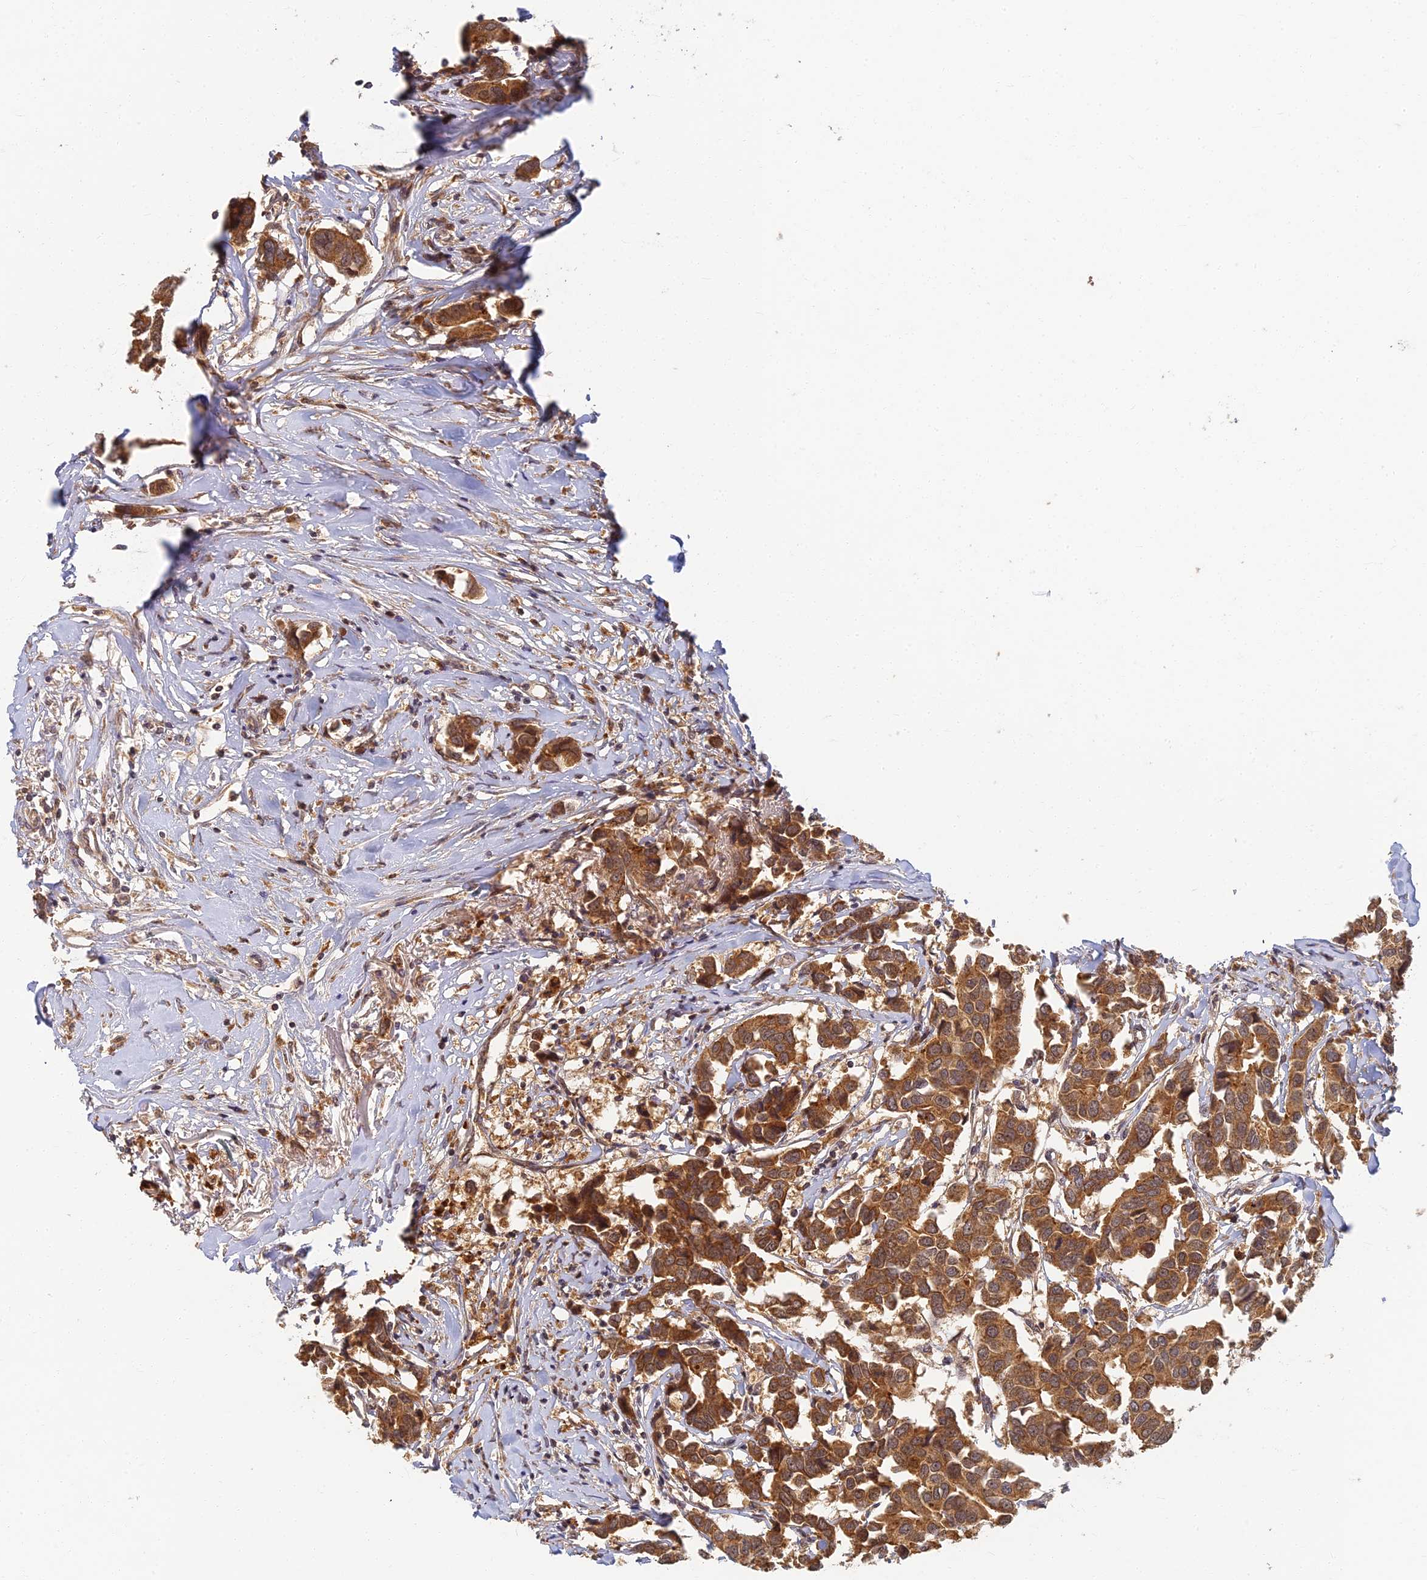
{"staining": {"intensity": "moderate", "quantity": ">75%", "location": "cytoplasmic/membranous"}, "tissue": "breast cancer", "cell_type": "Tumor cells", "image_type": "cancer", "snomed": [{"axis": "morphology", "description": "Duct carcinoma"}, {"axis": "topography", "description": "Breast"}], "caption": "A histopathology image of breast invasive ductal carcinoma stained for a protein demonstrates moderate cytoplasmic/membranous brown staining in tumor cells.", "gene": "RGL3", "patient": {"sex": "female", "age": 80}}